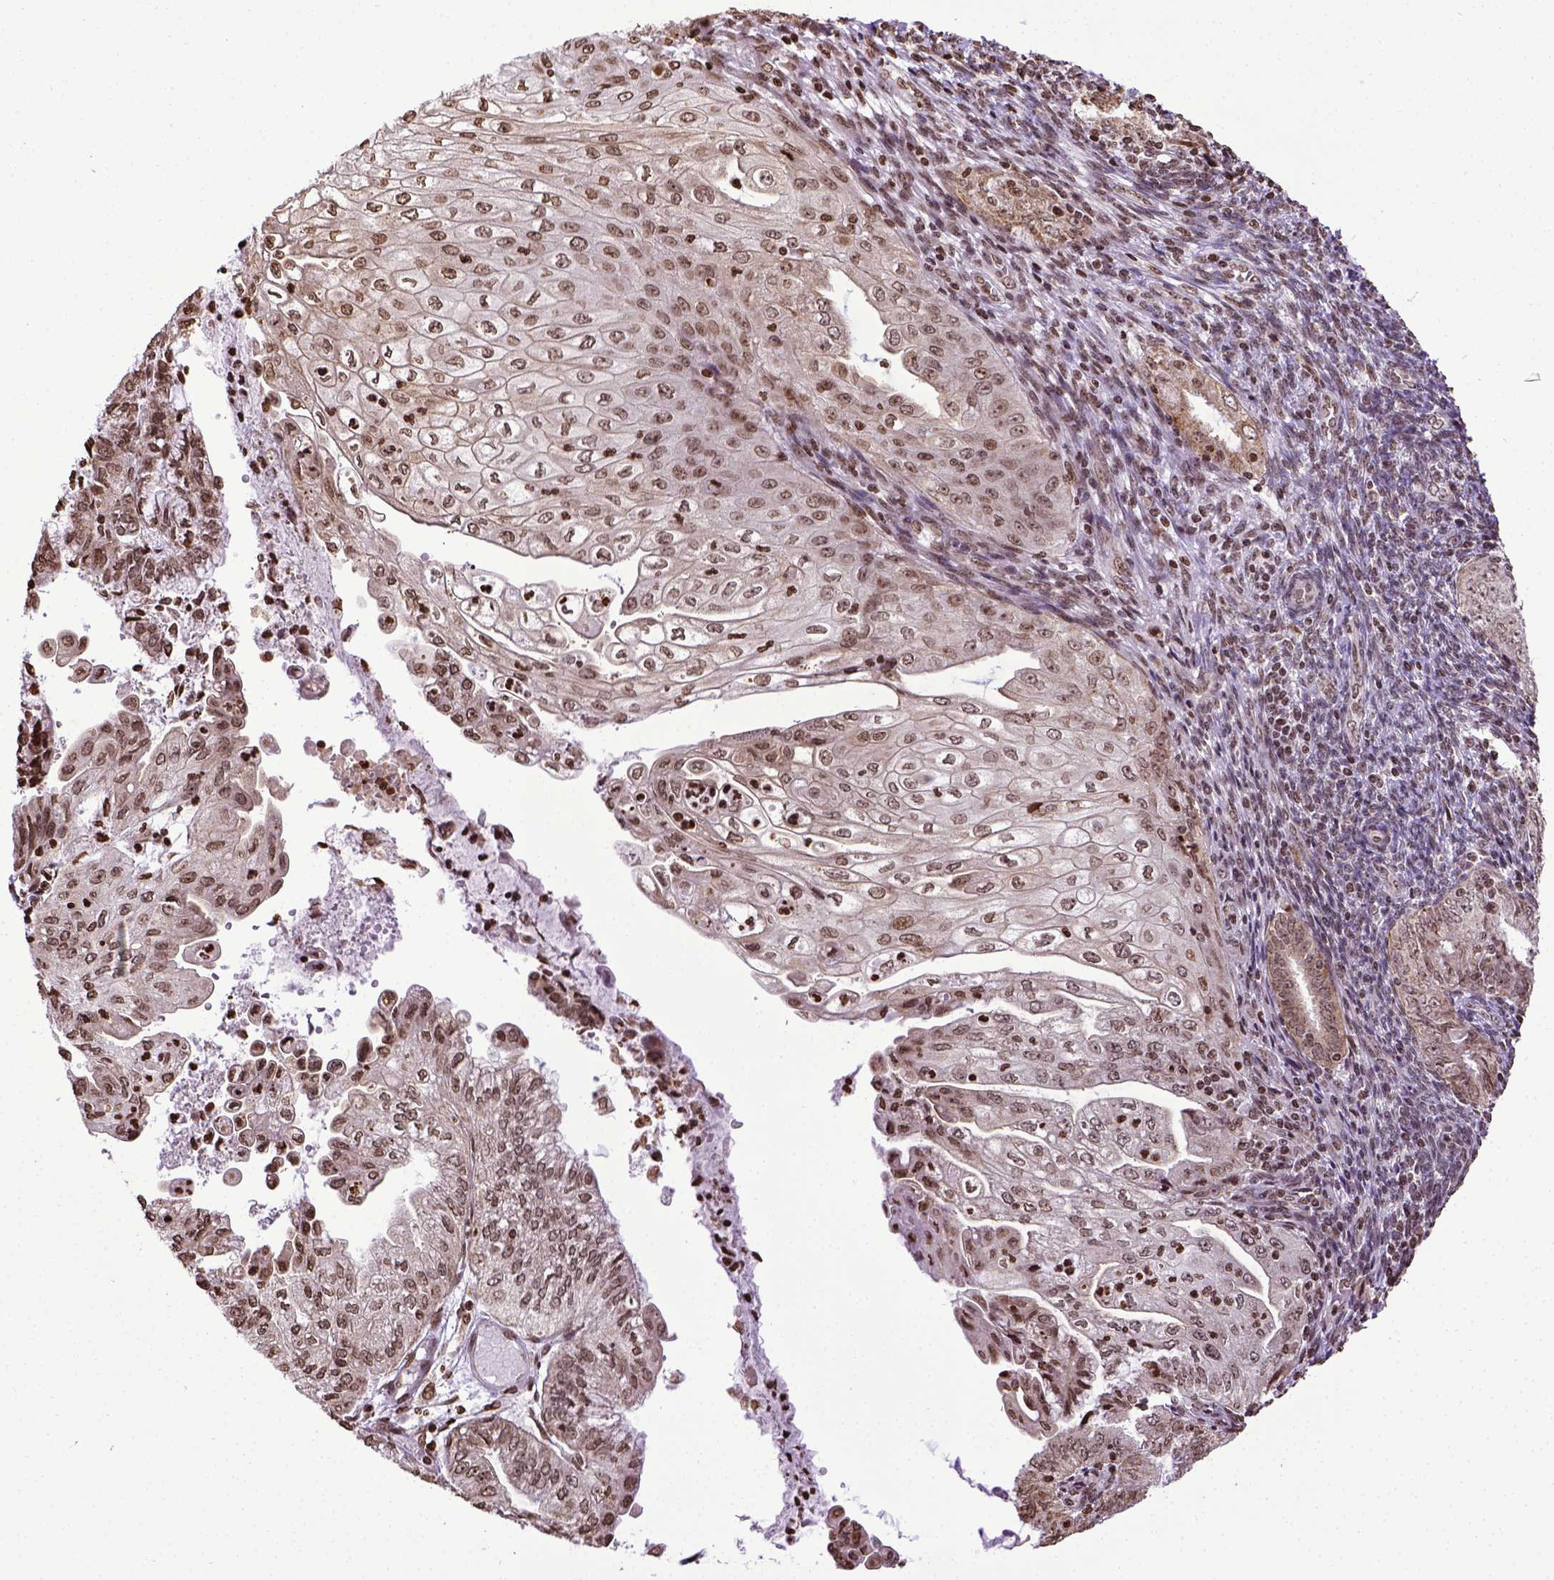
{"staining": {"intensity": "moderate", "quantity": ">75%", "location": "nuclear"}, "tissue": "endometrial cancer", "cell_type": "Tumor cells", "image_type": "cancer", "snomed": [{"axis": "morphology", "description": "Adenocarcinoma, NOS"}, {"axis": "topography", "description": "Endometrium"}], "caption": "Tumor cells display medium levels of moderate nuclear staining in about >75% of cells in human endometrial adenocarcinoma.", "gene": "ZNF75D", "patient": {"sex": "female", "age": 55}}